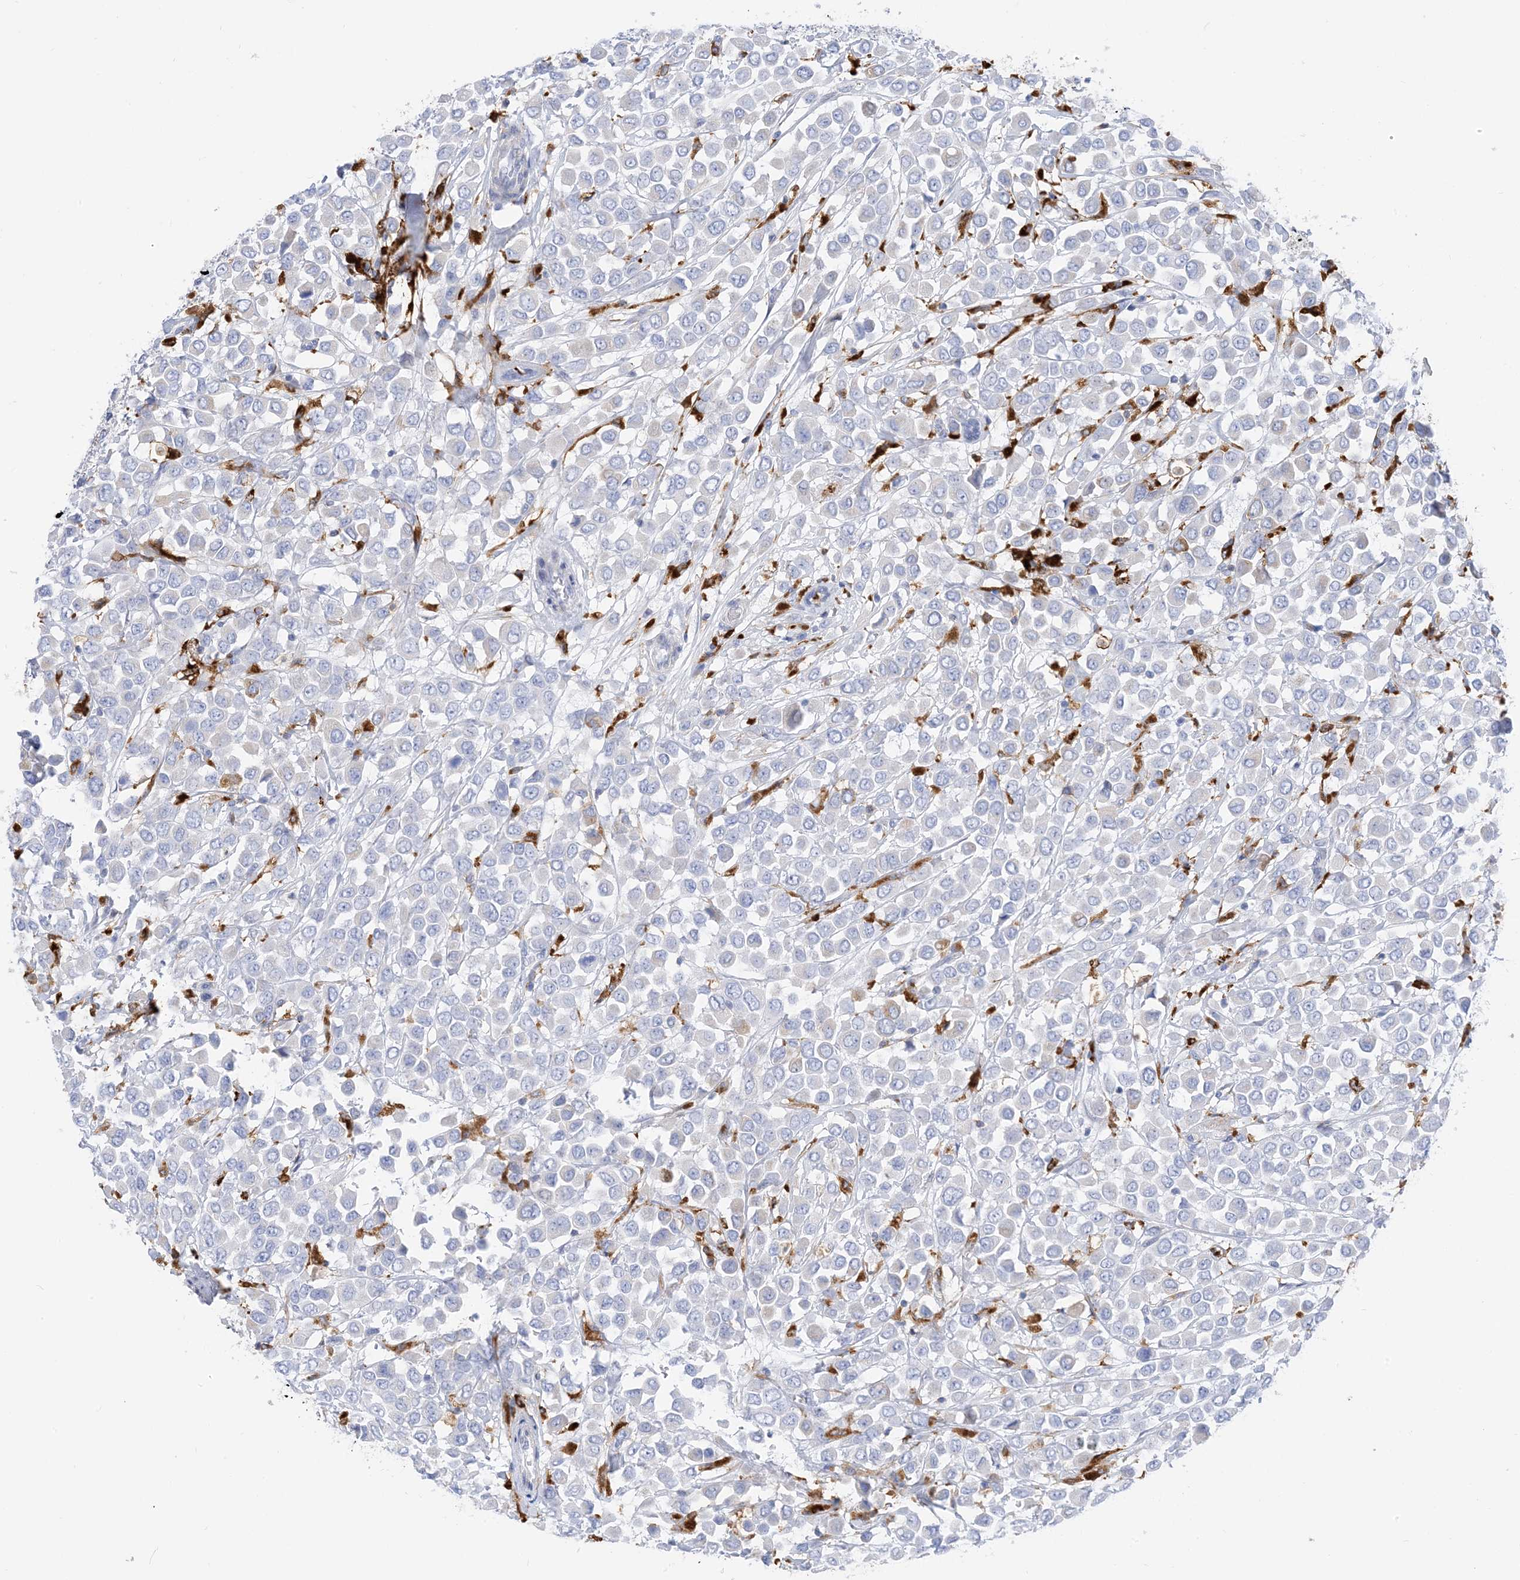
{"staining": {"intensity": "negative", "quantity": "none", "location": "none"}, "tissue": "breast cancer", "cell_type": "Tumor cells", "image_type": "cancer", "snomed": [{"axis": "morphology", "description": "Duct carcinoma"}, {"axis": "topography", "description": "Breast"}], "caption": "DAB (3,3'-diaminobenzidine) immunohistochemical staining of intraductal carcinoma (breast) reveals no significant expression in tumor cells. (DAB immunohistochemistry, high magnification).", "gene": "DPH3", "patient": {"sex": "female", "age": 61}}